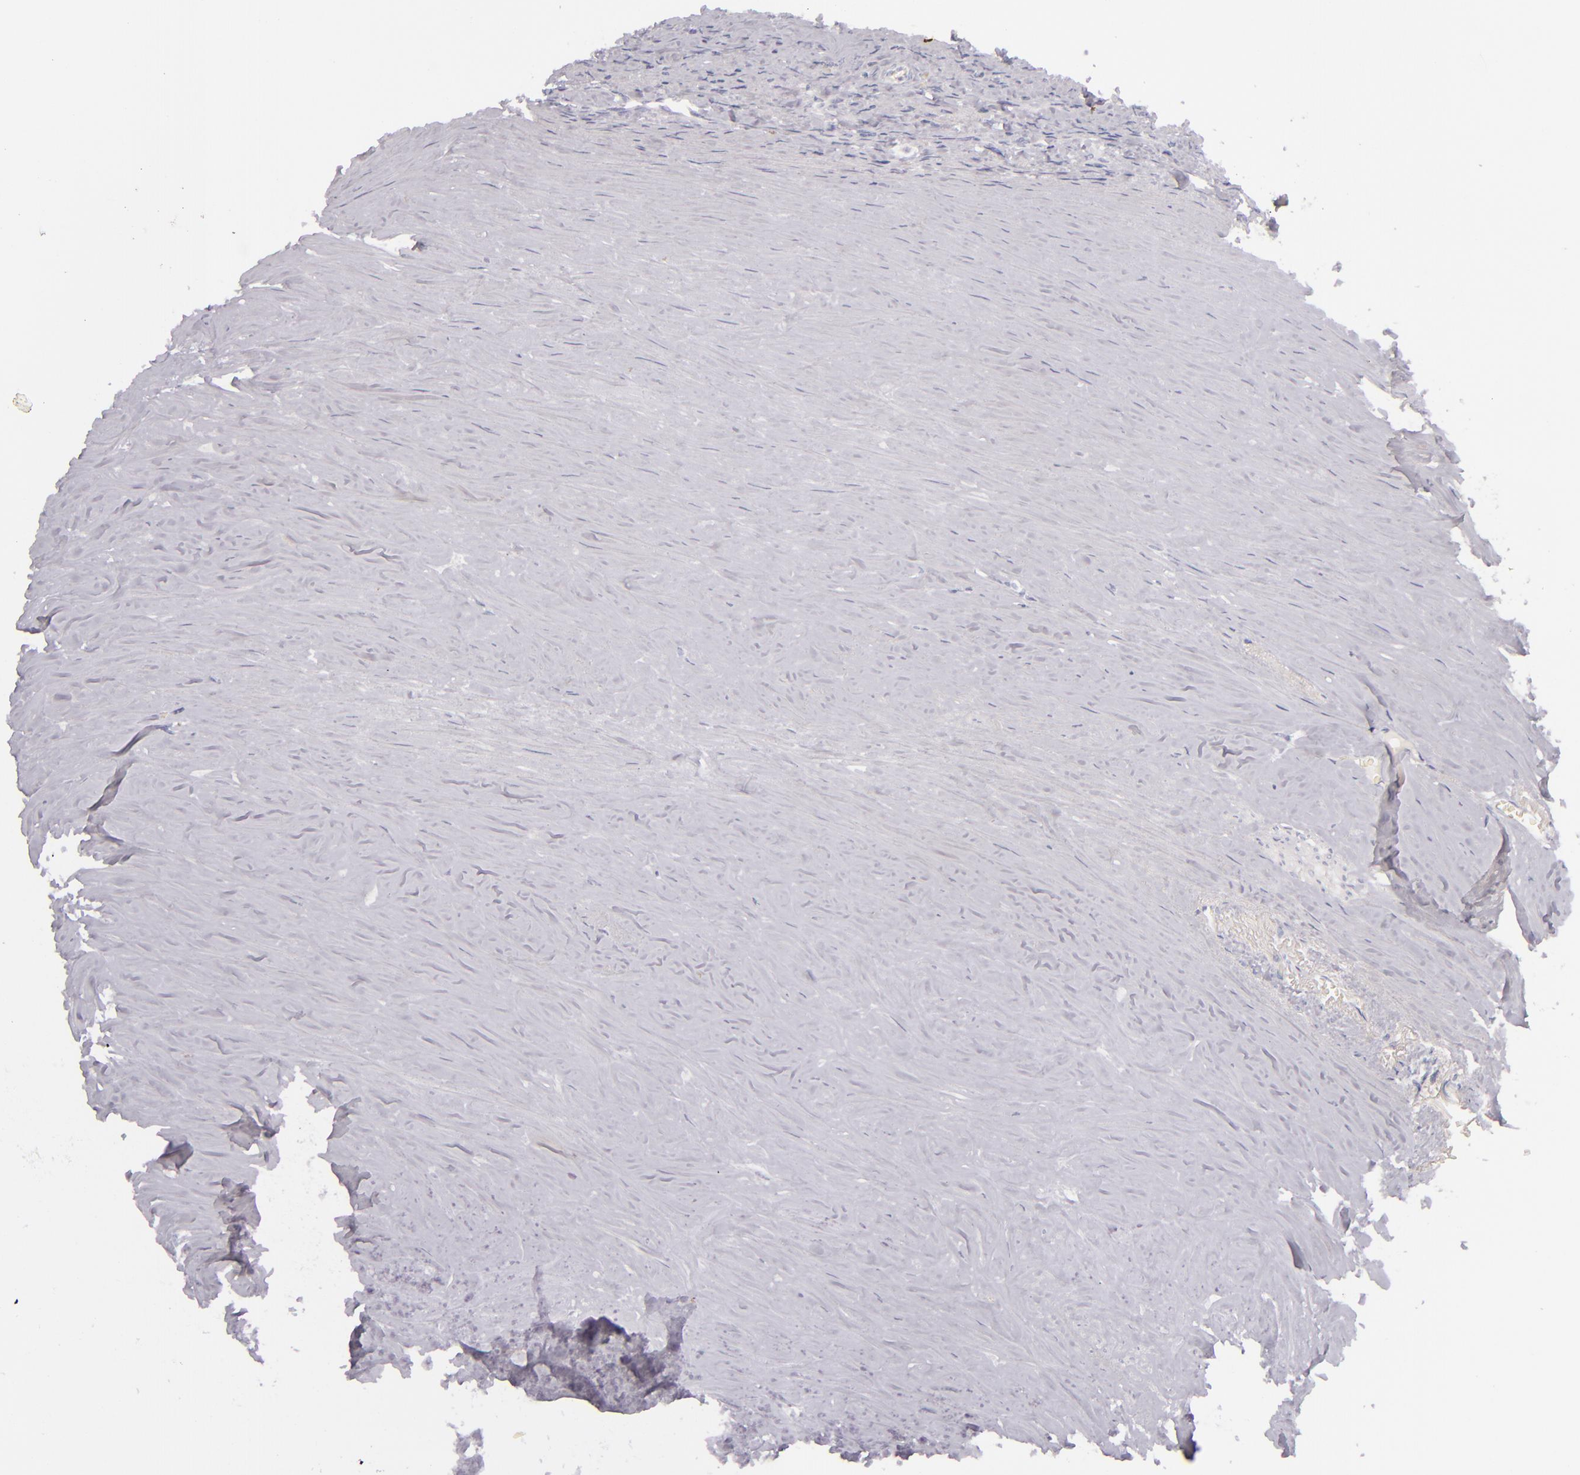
{"staining": {"intensity": "negative", "quantity": "none", "location": "none"}, "tissue": "carcinoid", "cell_type": "Tumor cells", "image_type": "cancer", "snomed": [{"axis": "morphology", "description": "Carcinoid, malignant, NOS"}, {"axis": "topography", "description": "Small intestine"}], "caption": "Immunohistochemistry (IHC) of human carcinoid exhibits no expression in tumor cells. (Stains: DAB (3,3'-diaminobenzidine) immunohistochemistry with hematoxylin counter stain, Microscopy: brightfield microscopy at high magnification).", "gene": "CD207", "patient": {"sex": "male", "age": 63}}